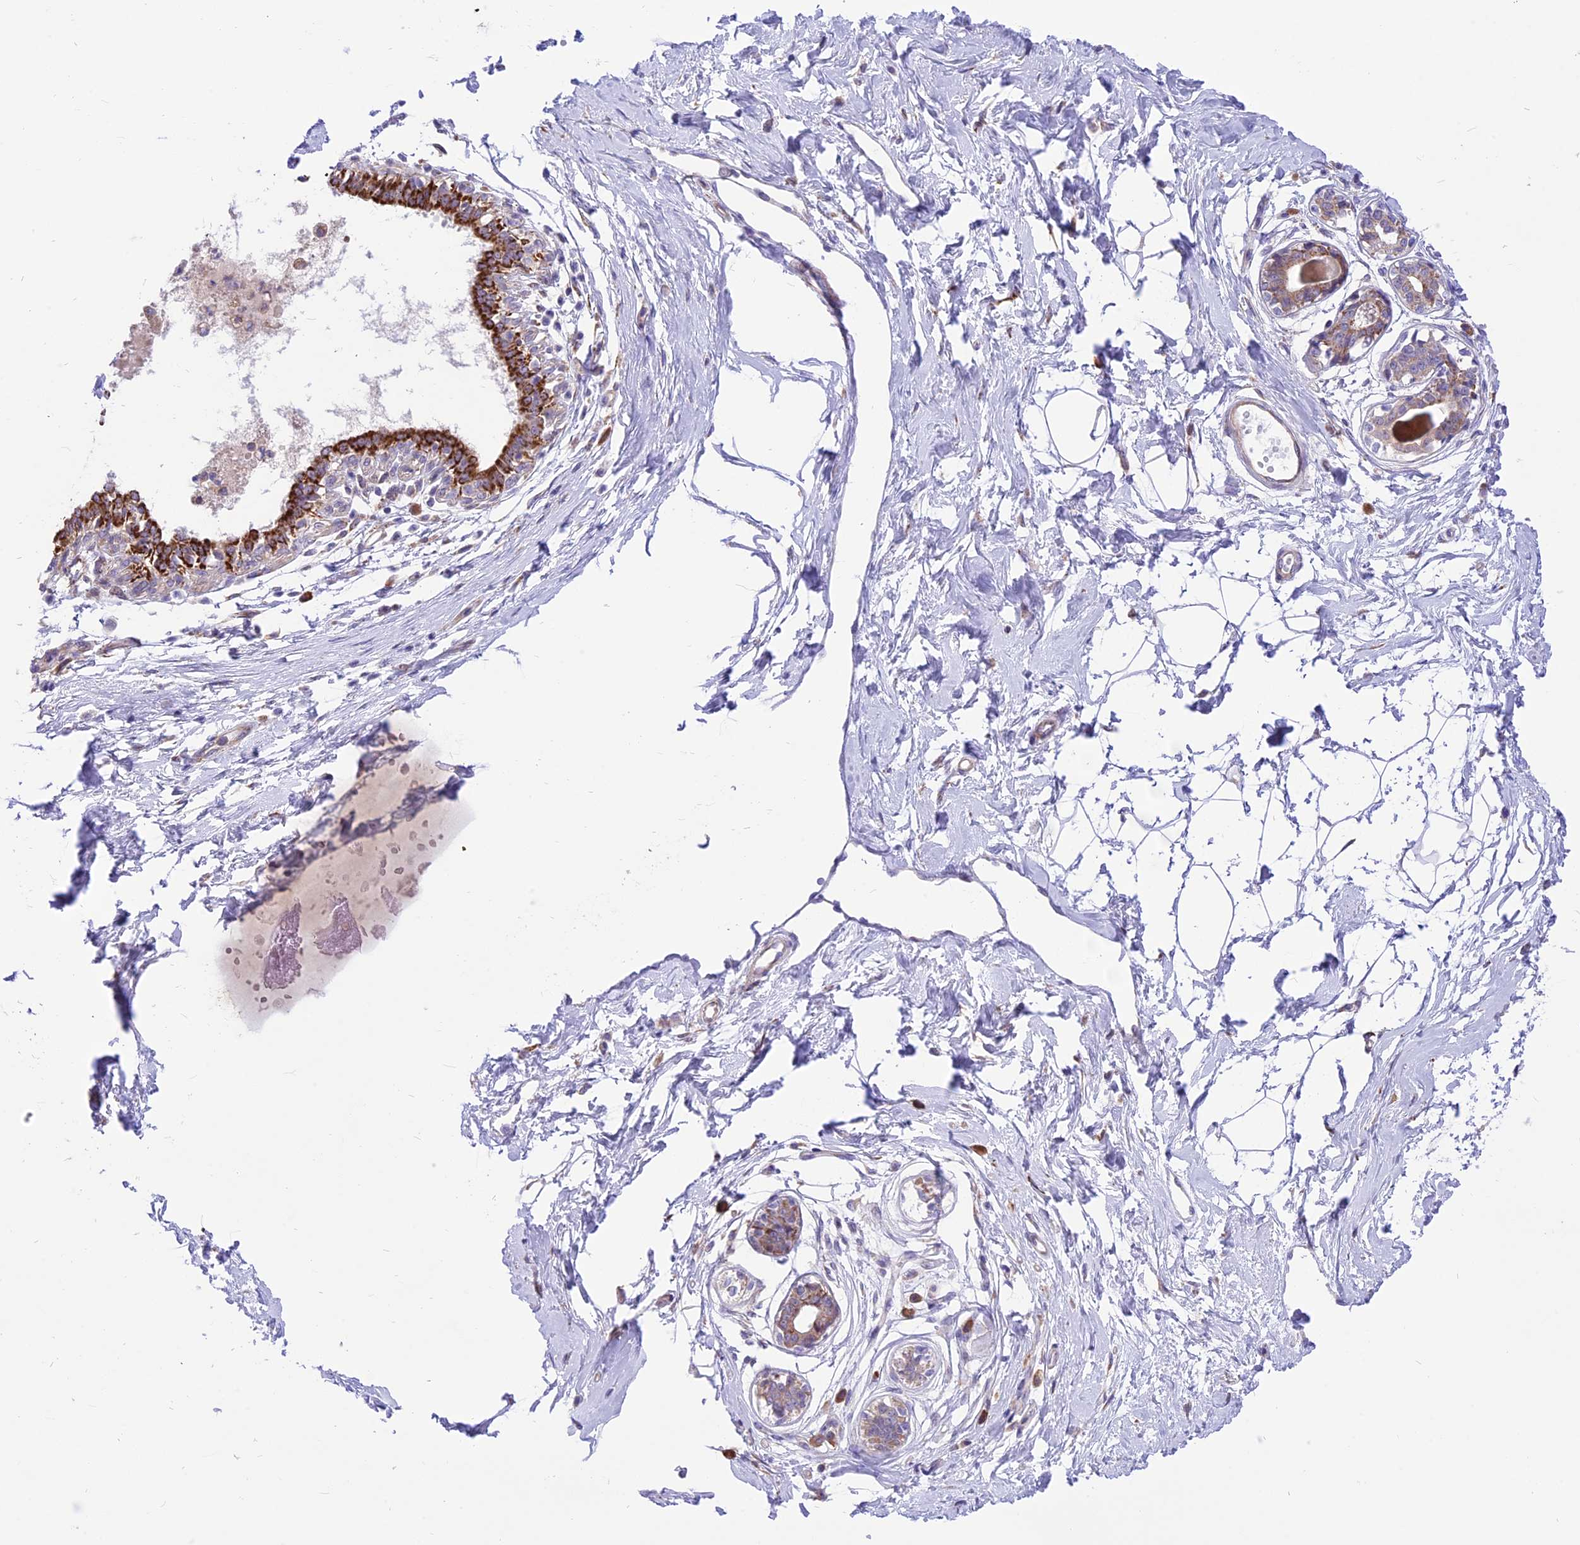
{"staining": {"intensity": "negative", "quantity": "none", "location": "none"}, "tissue": "breast", "cell_type": "Adipocytes", "image_type": "normal", "snomed": [{"axis": "morphology", "description": "Normal tissue, NOS"}, {"axis": "topography", "description": "Breast"}], "caption": "This micrograph is of normal breast stained with immunohistochemistry (IHC) to label a protein in brown with the nuclei are counter-stained blue. There is no positivity in adipocytes. (DAB immunohistochemistry (IHC), high magnification).", "gene": "ARMCX6", "patient": {"sex": "female", "age": 45}}